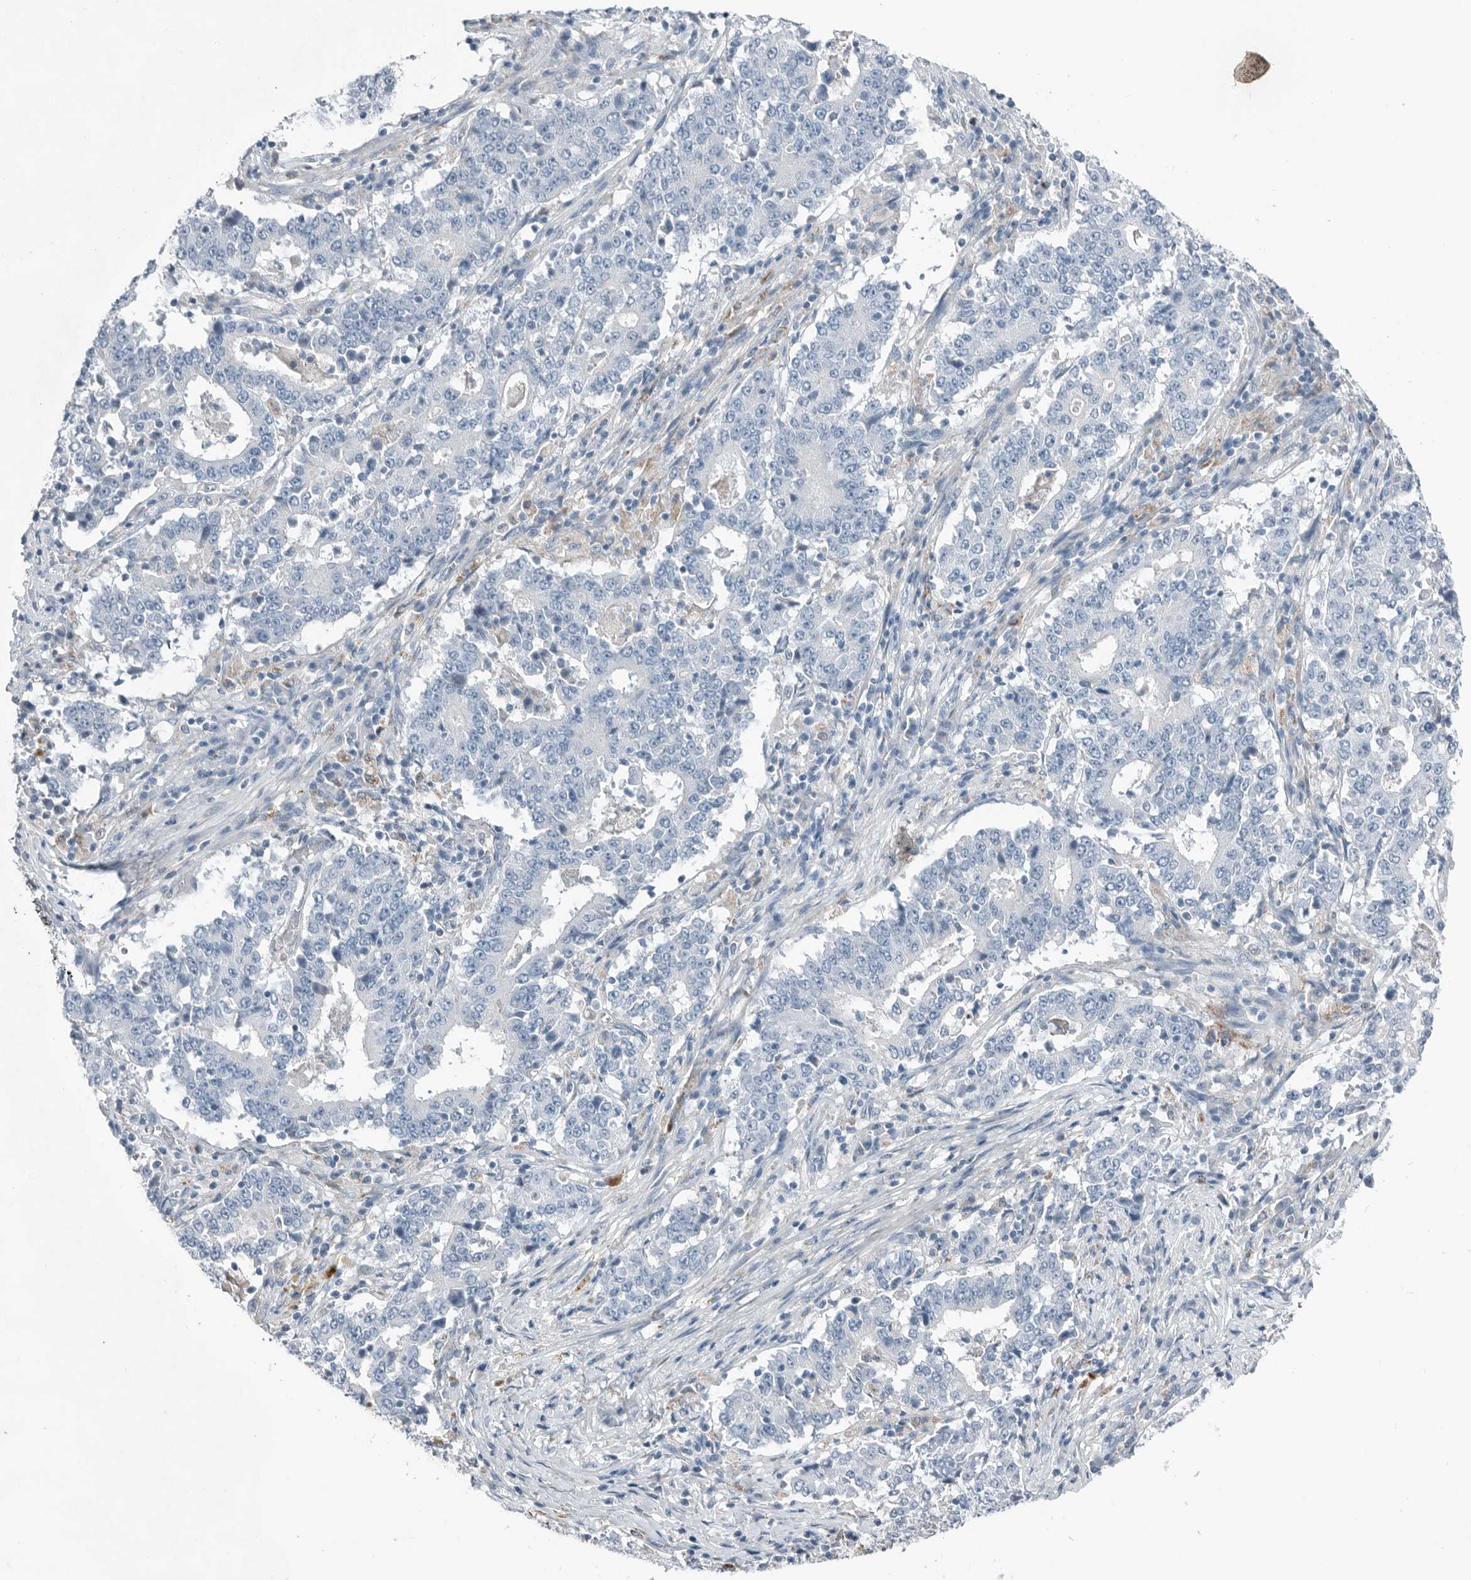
{"staining": {"intensity": "negative", "quantity": "none", "location": "none"}, "tissue": "stomach cancer", "cell_type": "Tumor cells", "image_type": "cancer", "snomed": [{"axis": "morphology", "description": "Adenocarcinoma, NOS"}, {"axis": "topography", "description": "Stomach"}], "caption": "An image of human stomach cancer (adenocarcinoma) is negative for staining in tumor cells.", "gene": "SERPINB7", "patient": {"sex": "male", "age": 59}}